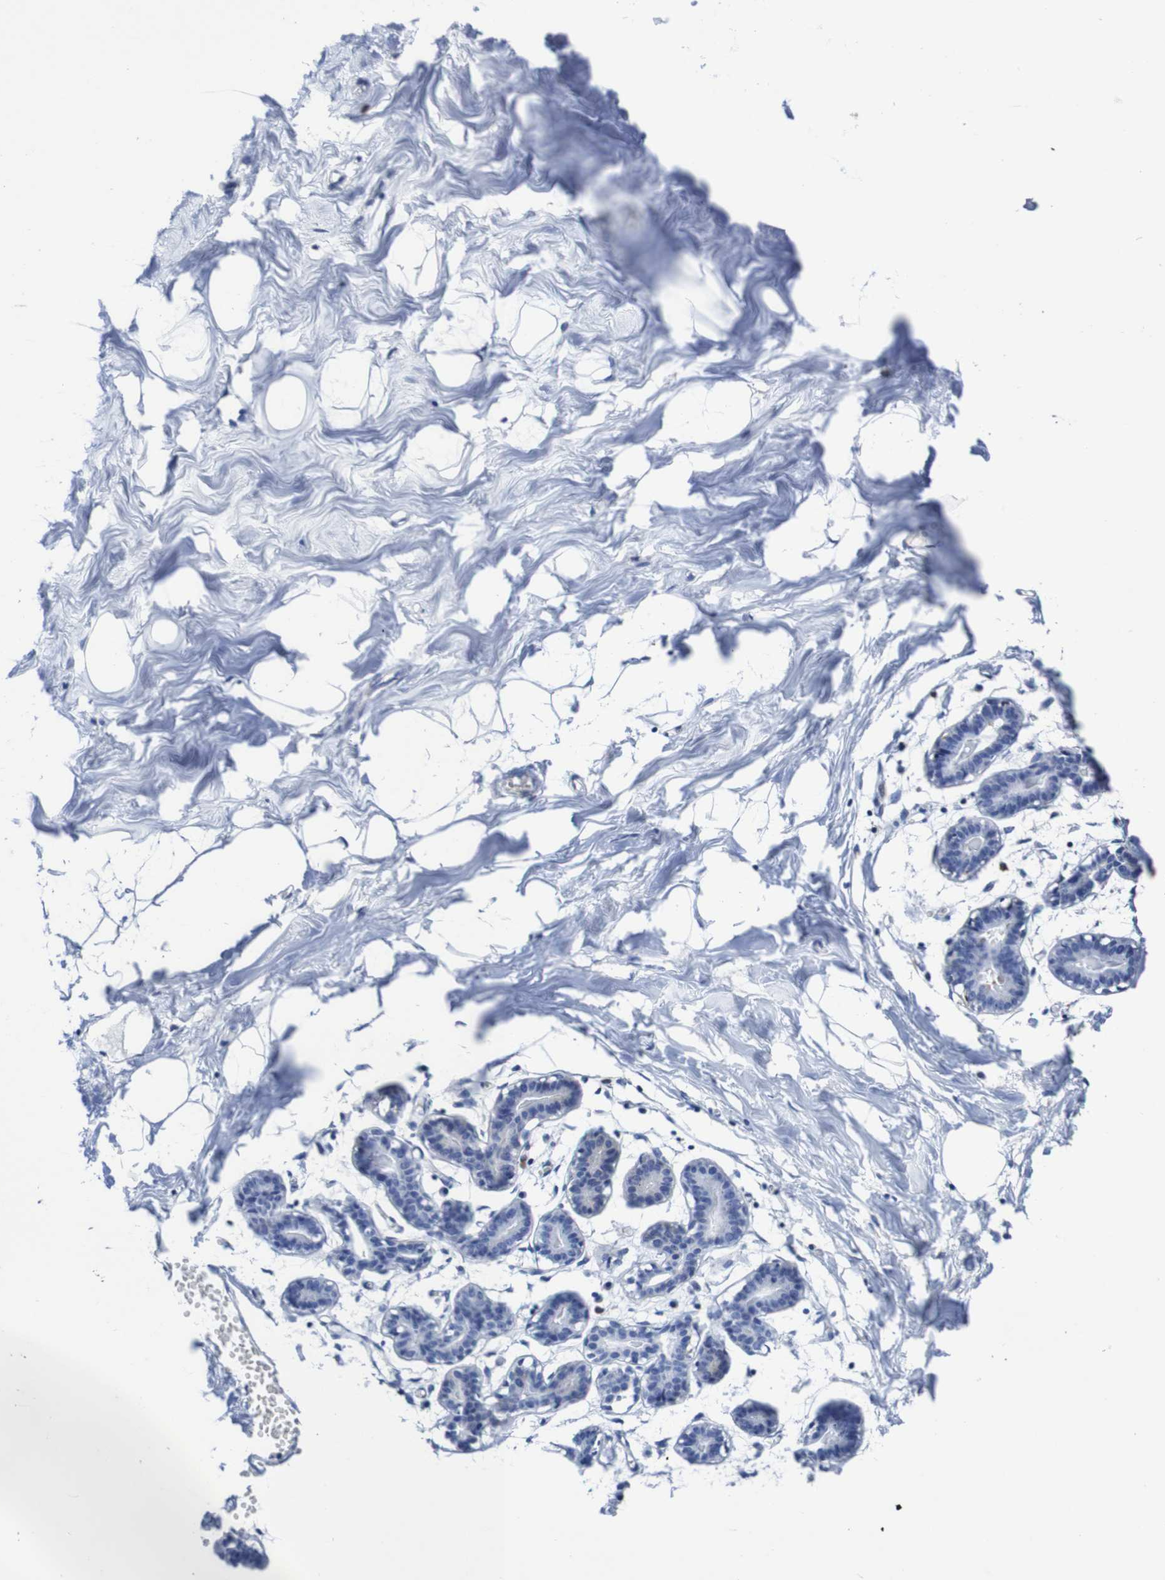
{"staining": {"intensity": "negative", "quantity": "none", "location": "none"}, "tissue": "breast", "cell_type": "Adipocytes", "image_type": "normal", "snomed": [{"axis": "morphology", "description": "Normal tissue, NOS"}, {"axis": "topography", "description": "Breast"}], "caption": "A high-resolution photomicrograph shows immunohistochemistry (IHC) staining of normal breast, which exhibits no significant positivity in adipocytes.", "gene": "SEZ6", "patient": {"sex": "female", "age": 27}}